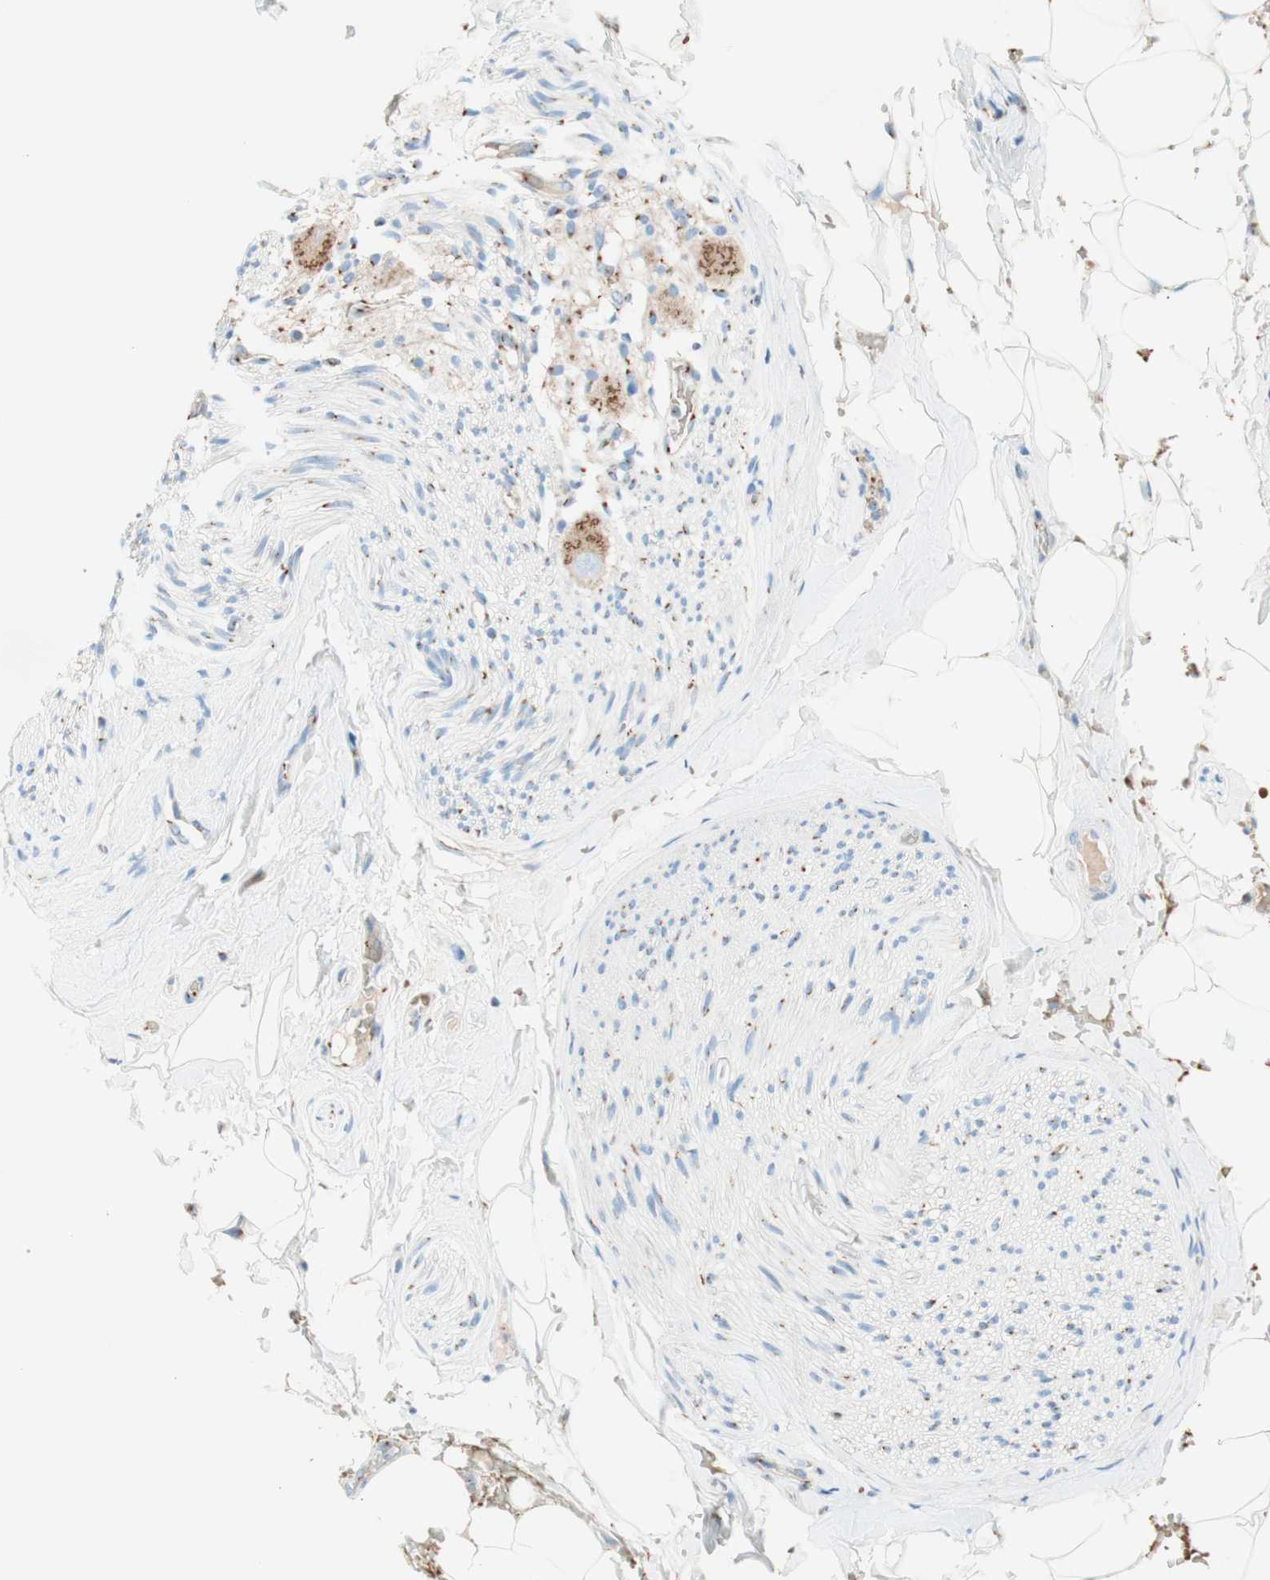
{"staining": {"intensity": "moderate", "quantity": "25%-75%", "location": "cytoplasmic/membranous"}, "tissue": "adipose tissue", "cell_type": "Adipocytes", "image_type": "normal", "snomed": [{"axis": "morphology", "description": "Normal tissue, NOS"}, {"axis": "topography", "description": "Peripheral nerve tissue"}], "caption": "IHC (DAB) staining of unremarkable adipose tissue reveals moderate cytoplasmic/membranous protein positivity in about 25%-75% of adipocytes.", "gene": "GOLGB1", "patient": {"sex": "male", "age": 70}}